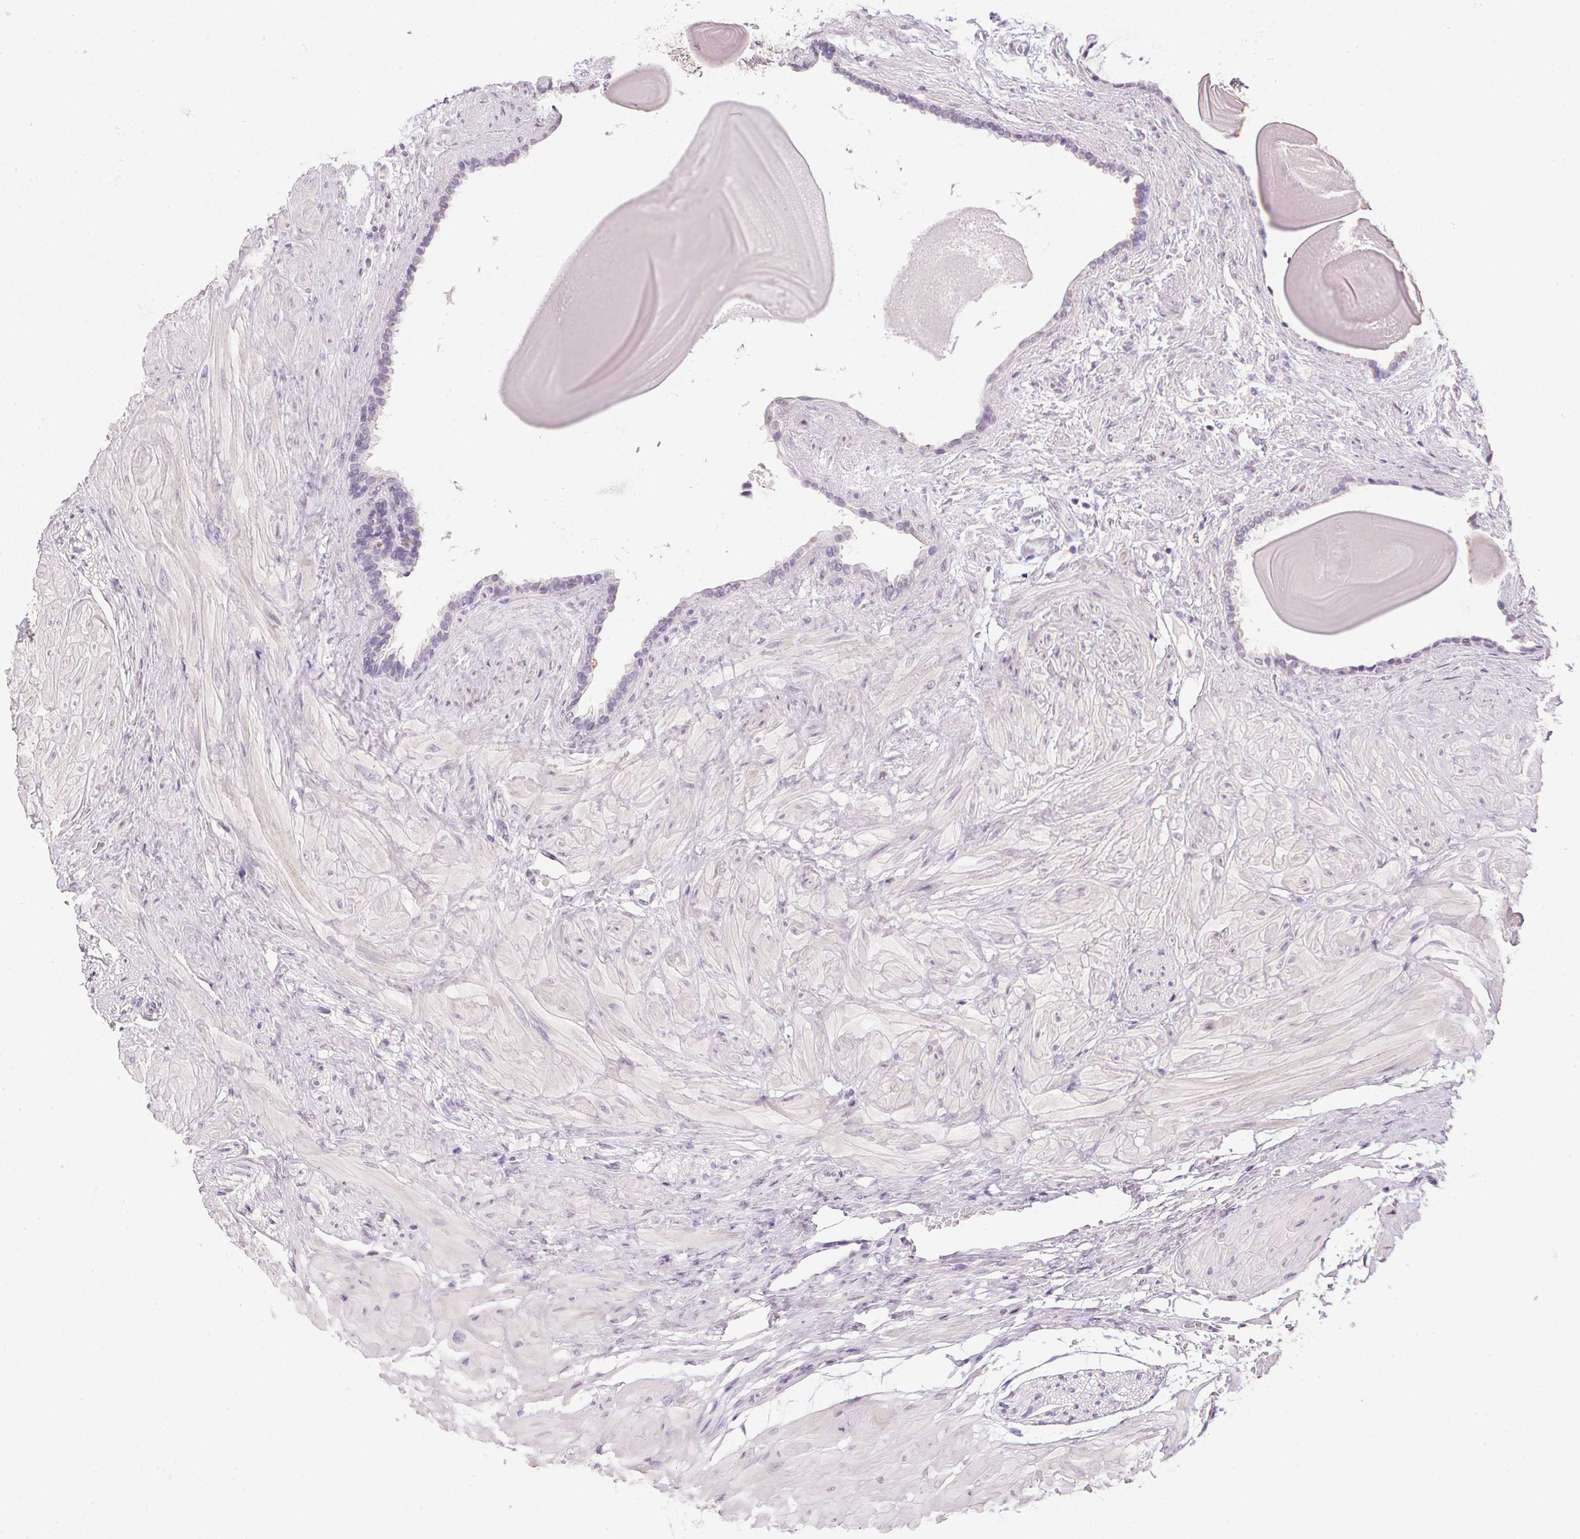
{"staining": {"intensity": "negative", "quantity": "none", "location": "none"}, "tissue": "seminal vesicle", "cell_type": "Glandular cells", "image_type": "normal", "snomed": [{"axis": "morphology", "description": "Normal tissue, NOS"}, {"axis": "topography", "description": "Seminal veicle"}], "caption": "Seminal vesicle stained for a protein using IHC demonstrates no staining glandular cells.", "gene": "PPY", "patient": {"sex": "male", "age": 57}}